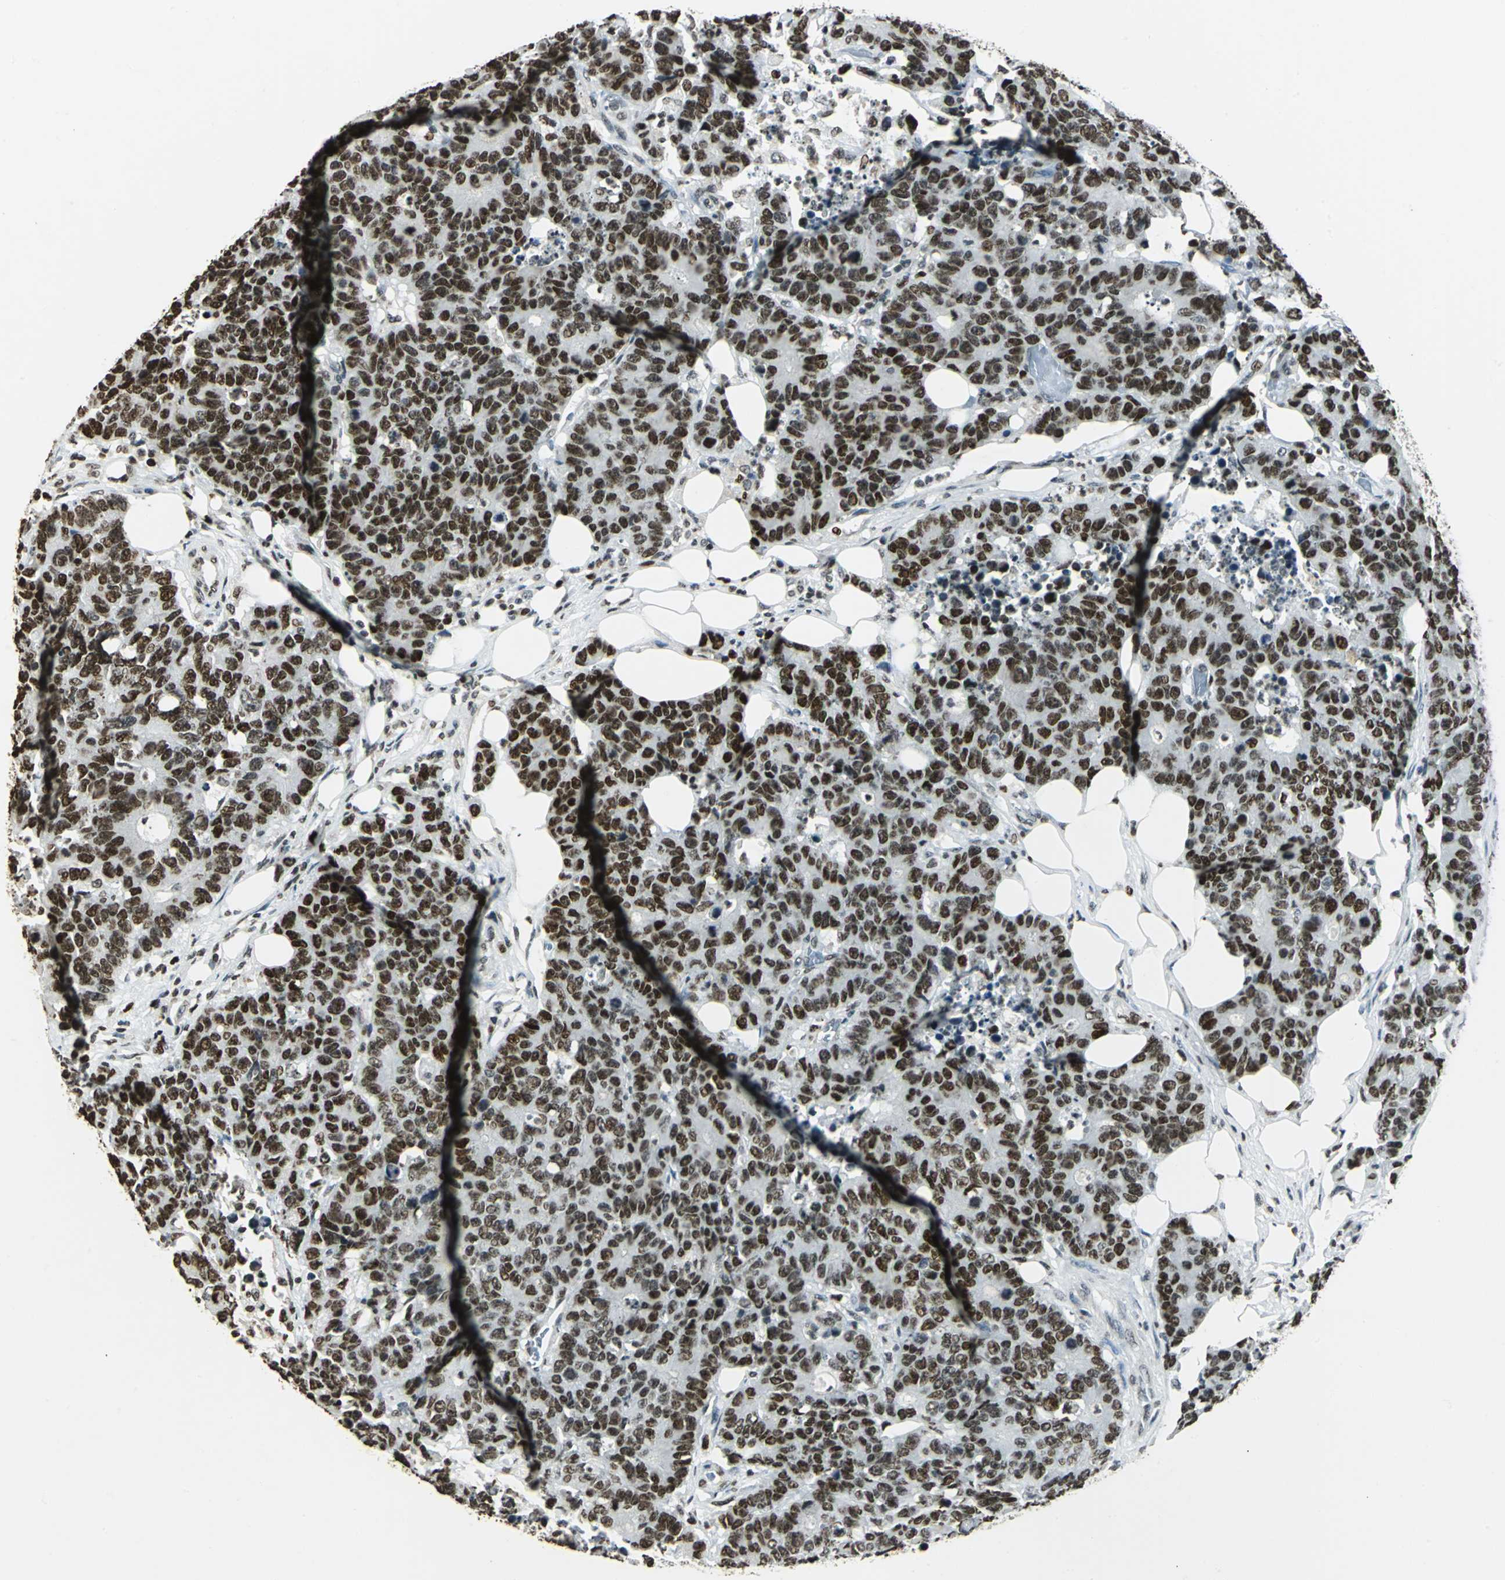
{"staining": {"intensity": "strong", "quantity": ">75%", "location": "nuclear"}, "tissue": "colorectal cancer", "cell_type": "Tumor cells", "image_type": "cancer", "snomed": [{"axis": "morphology", "description": "Adenocarcinoma, NOS"}, {"axis": "topography", "description": "Colon"}], "caption": "Protein staining by immunohistochemistry exhibits strong nuclear staining in approximately >75% of tumor cells in adenocarcinoma (colorectal).", "gene": "MCM4", "patient": {"sex": "female", "age": 86}}